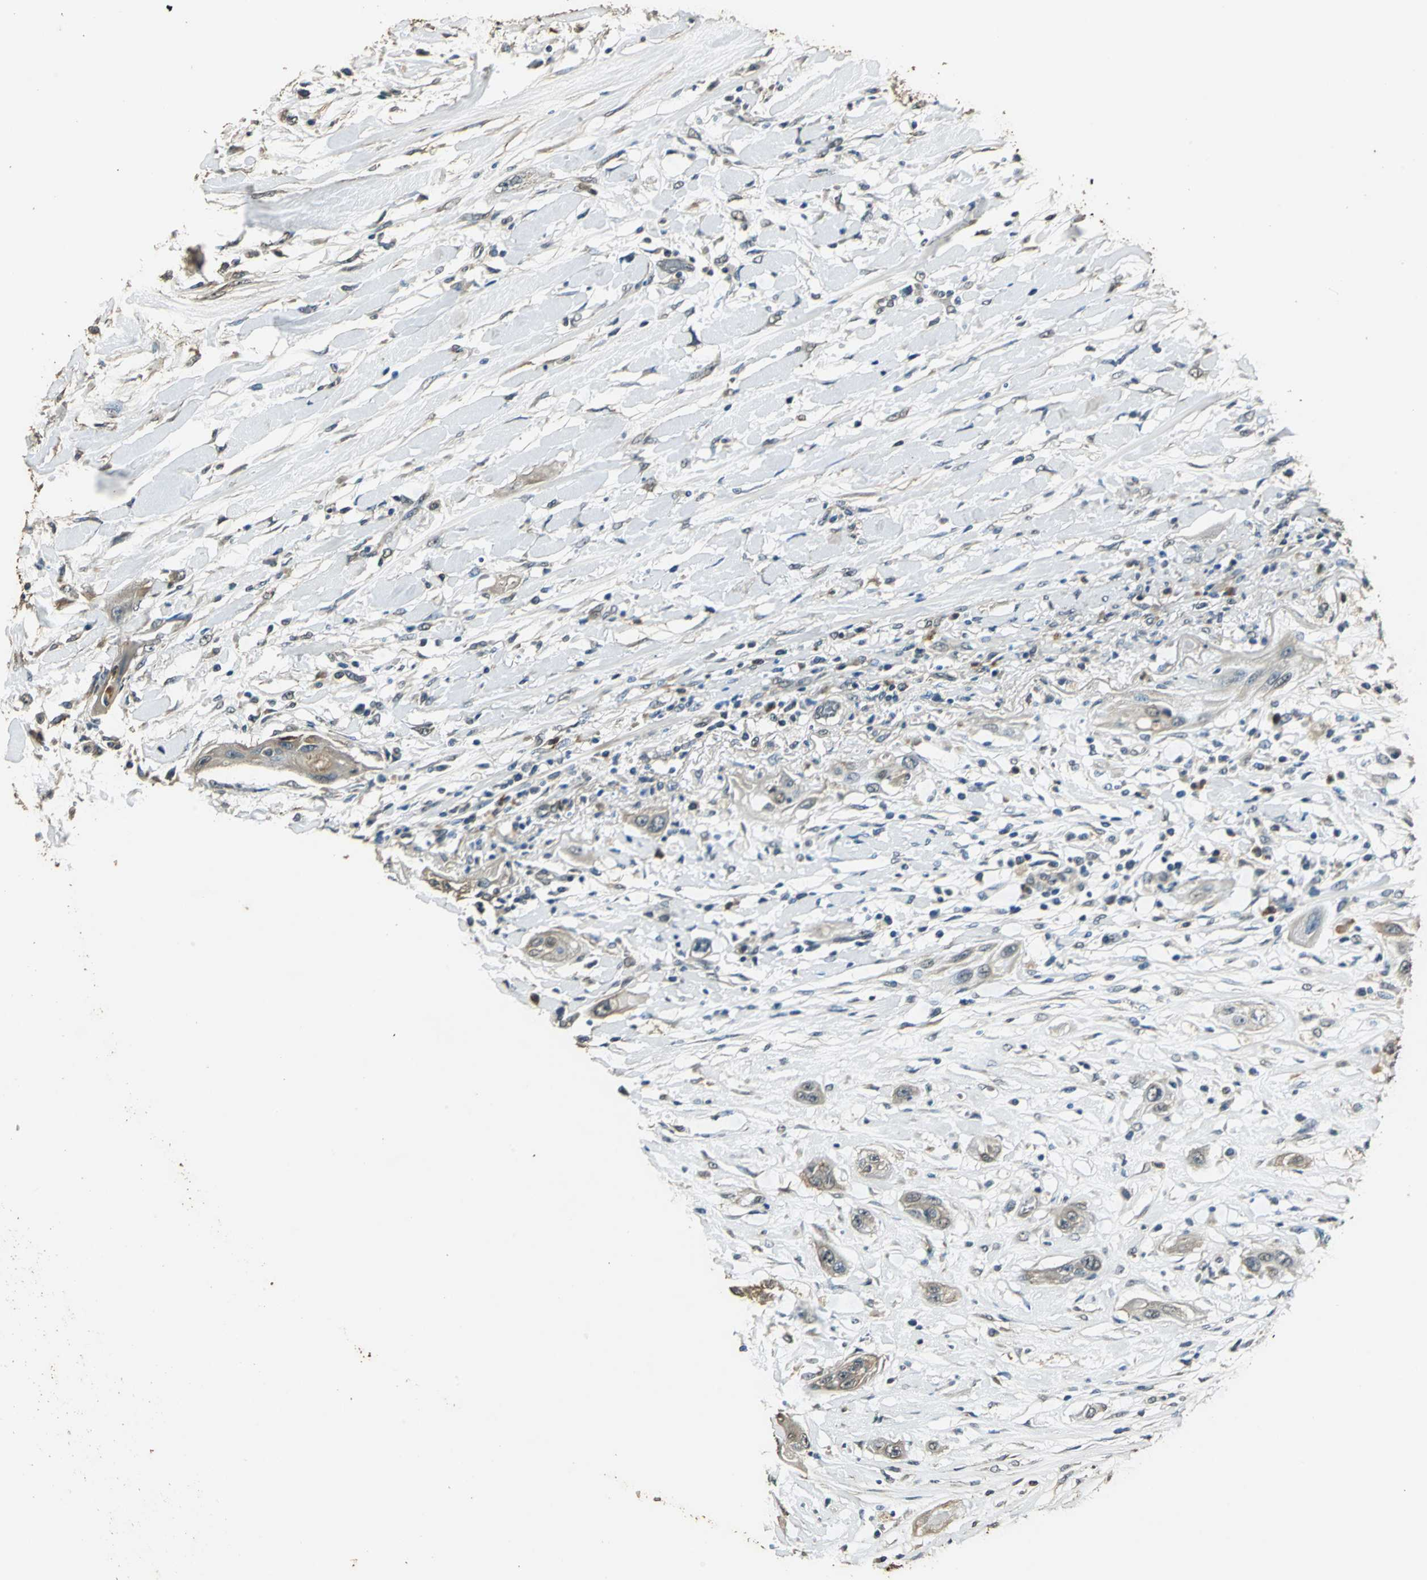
{"staining": {"intensity": "weak", "quantity": ">75%", "location": "cytoplasmic/membranous"}, "tissue": "lung cancer", "cell_type": "Tumor cells", "image_type": "cancer", "snomed": [{"axis": "morphology", "description": "Squamous cell carcinoma, NOS"}, {"axis": "topography", "description": "Lung"}], "caption": "A brown stain highlights weak cytoplasmic/membranous staining of a protein in lung cancer tumor cells. (Brightfield microscopy of DAB IHC at high magnification).", "gene": "TMPRSS4", "patient": {"sex": "female", "age": 47}}